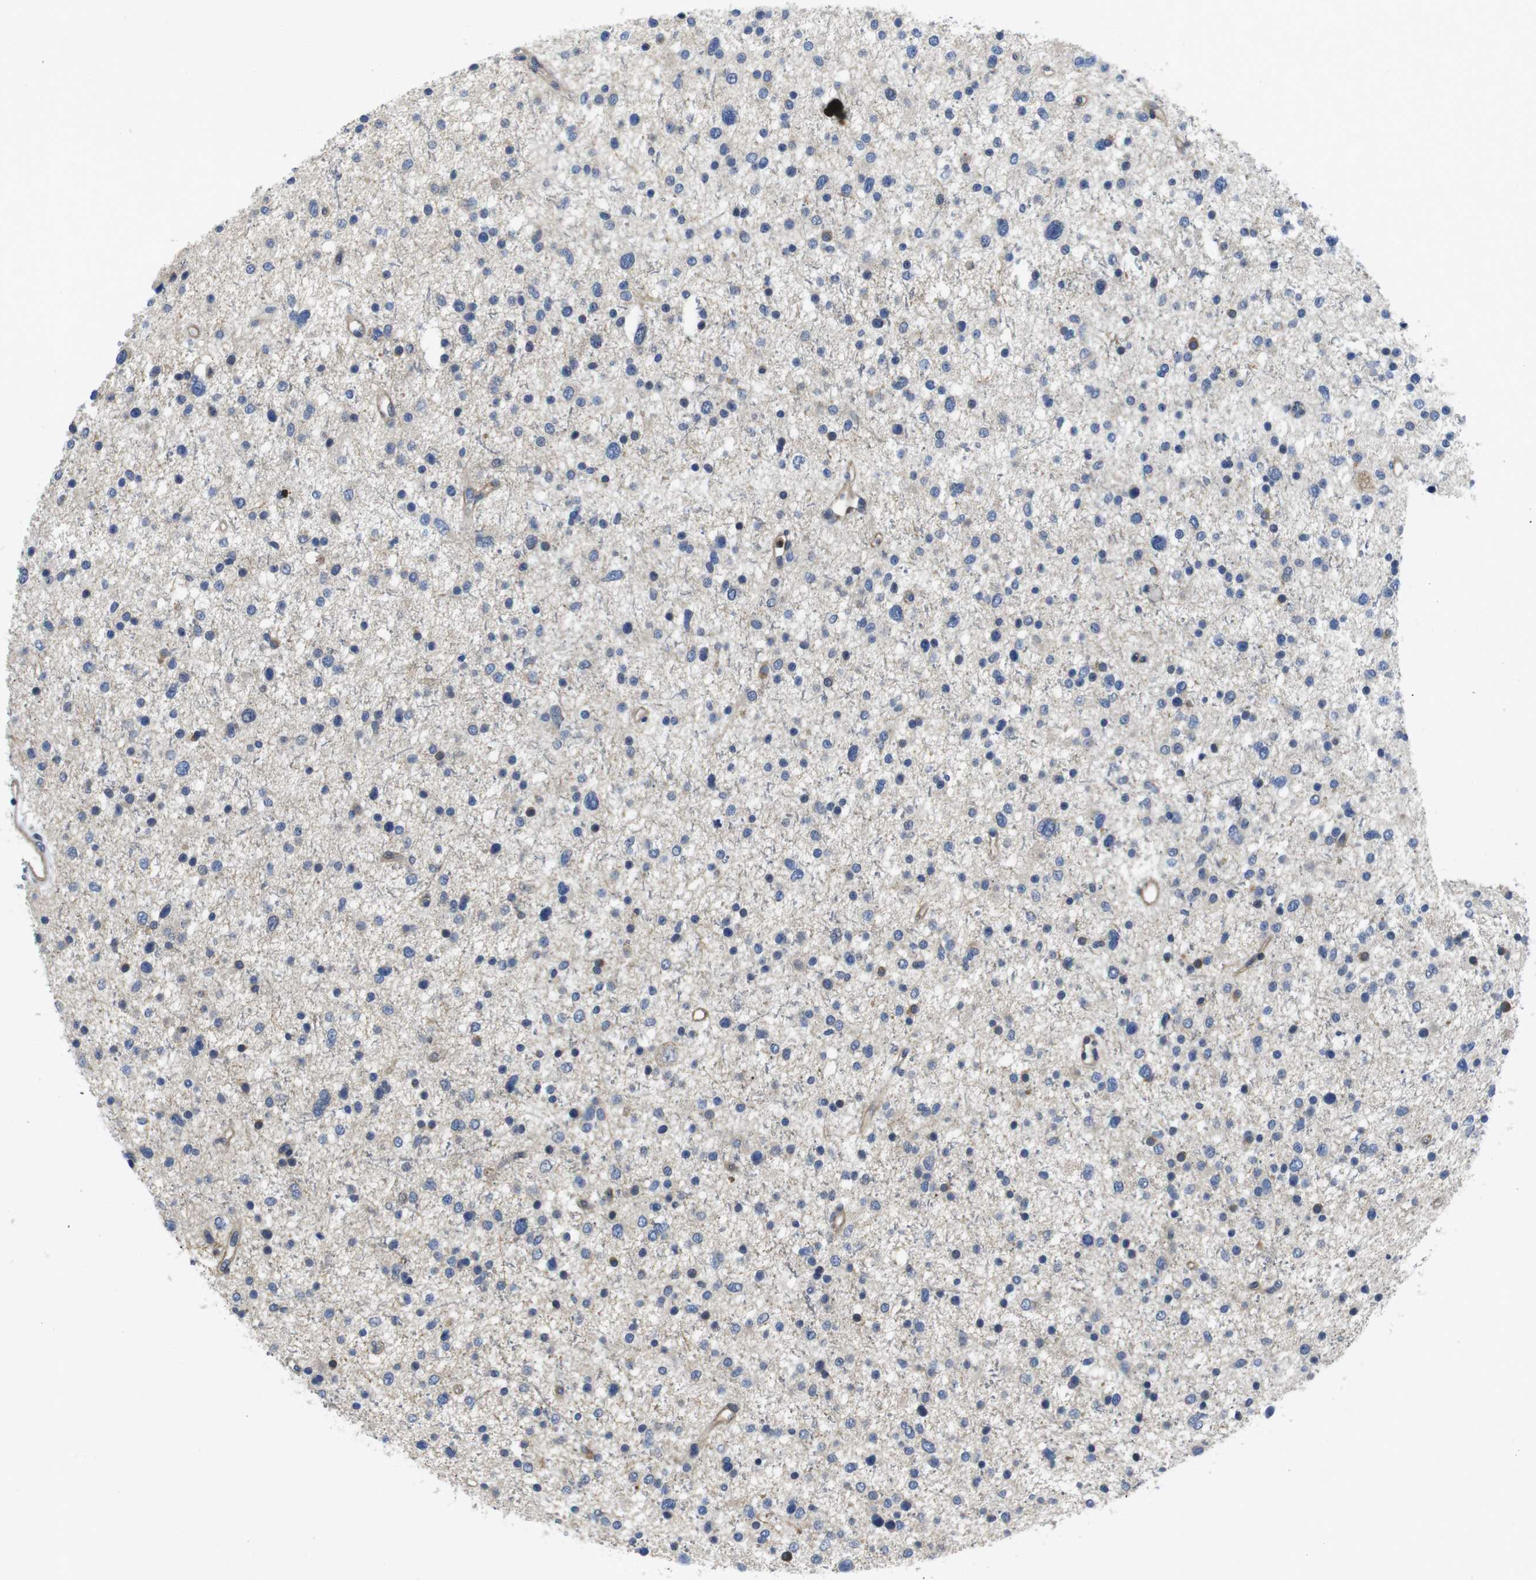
{"staining": {"intensity": "negative", "quantity": "none", "location": "none"}, "tissue": "glioma", "cell_type": "Tumor cells", "image_type": "cancer", "snomed": [{"axis": "morphology", "description": "Glioma, malignant, Low grade"}, {"axis": "topography", "description": "Brain"}], "caption": "Immunohistochemical staining of glioma exhibits no significant staining in tumor cells.", "gene": "FNTA", "patient": {"sex": "female", "age": 37}}